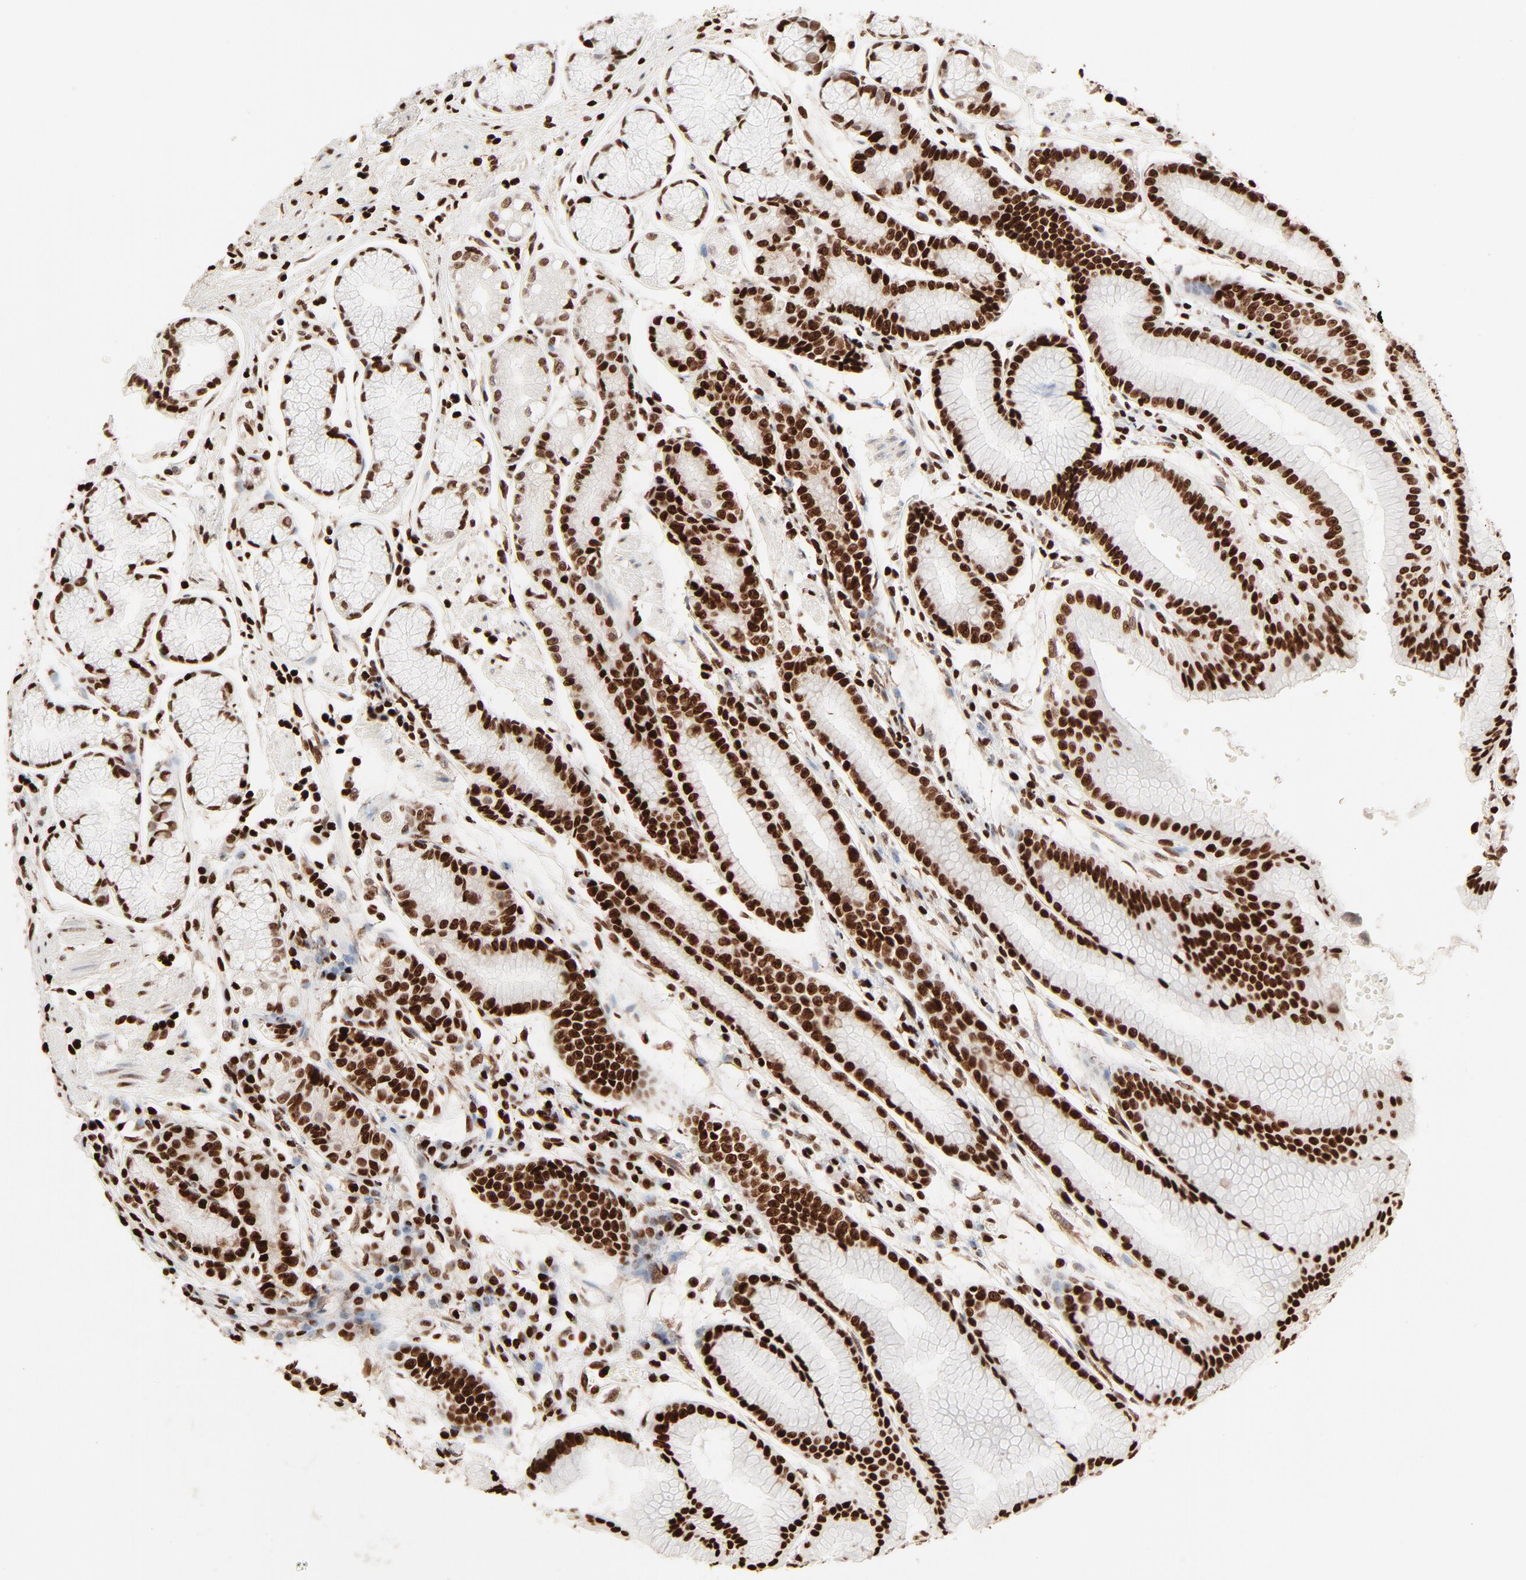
{"staining": {"intensity": "strong", "quantity": ">75%", "location": "nuclear"}, "tissue": "stomach", "cell_type": "Glandular cells", "image_type": "normal", "snomed": [{"axis": "morphology", "description": "Normal tissue, NOS"}, {"axis": "morphology", "description": "Inflammation, NOS"}, {"axis": "topography", "description": "Stomach, lower"}], "caption": "Immunohistochemical staining of benign human stomach exhibits high levels of strong nuclear positivity in approximately >75% of glandular cells.", "gene": "HMGB1", "patient": {"sex": "male", "age": 59}}